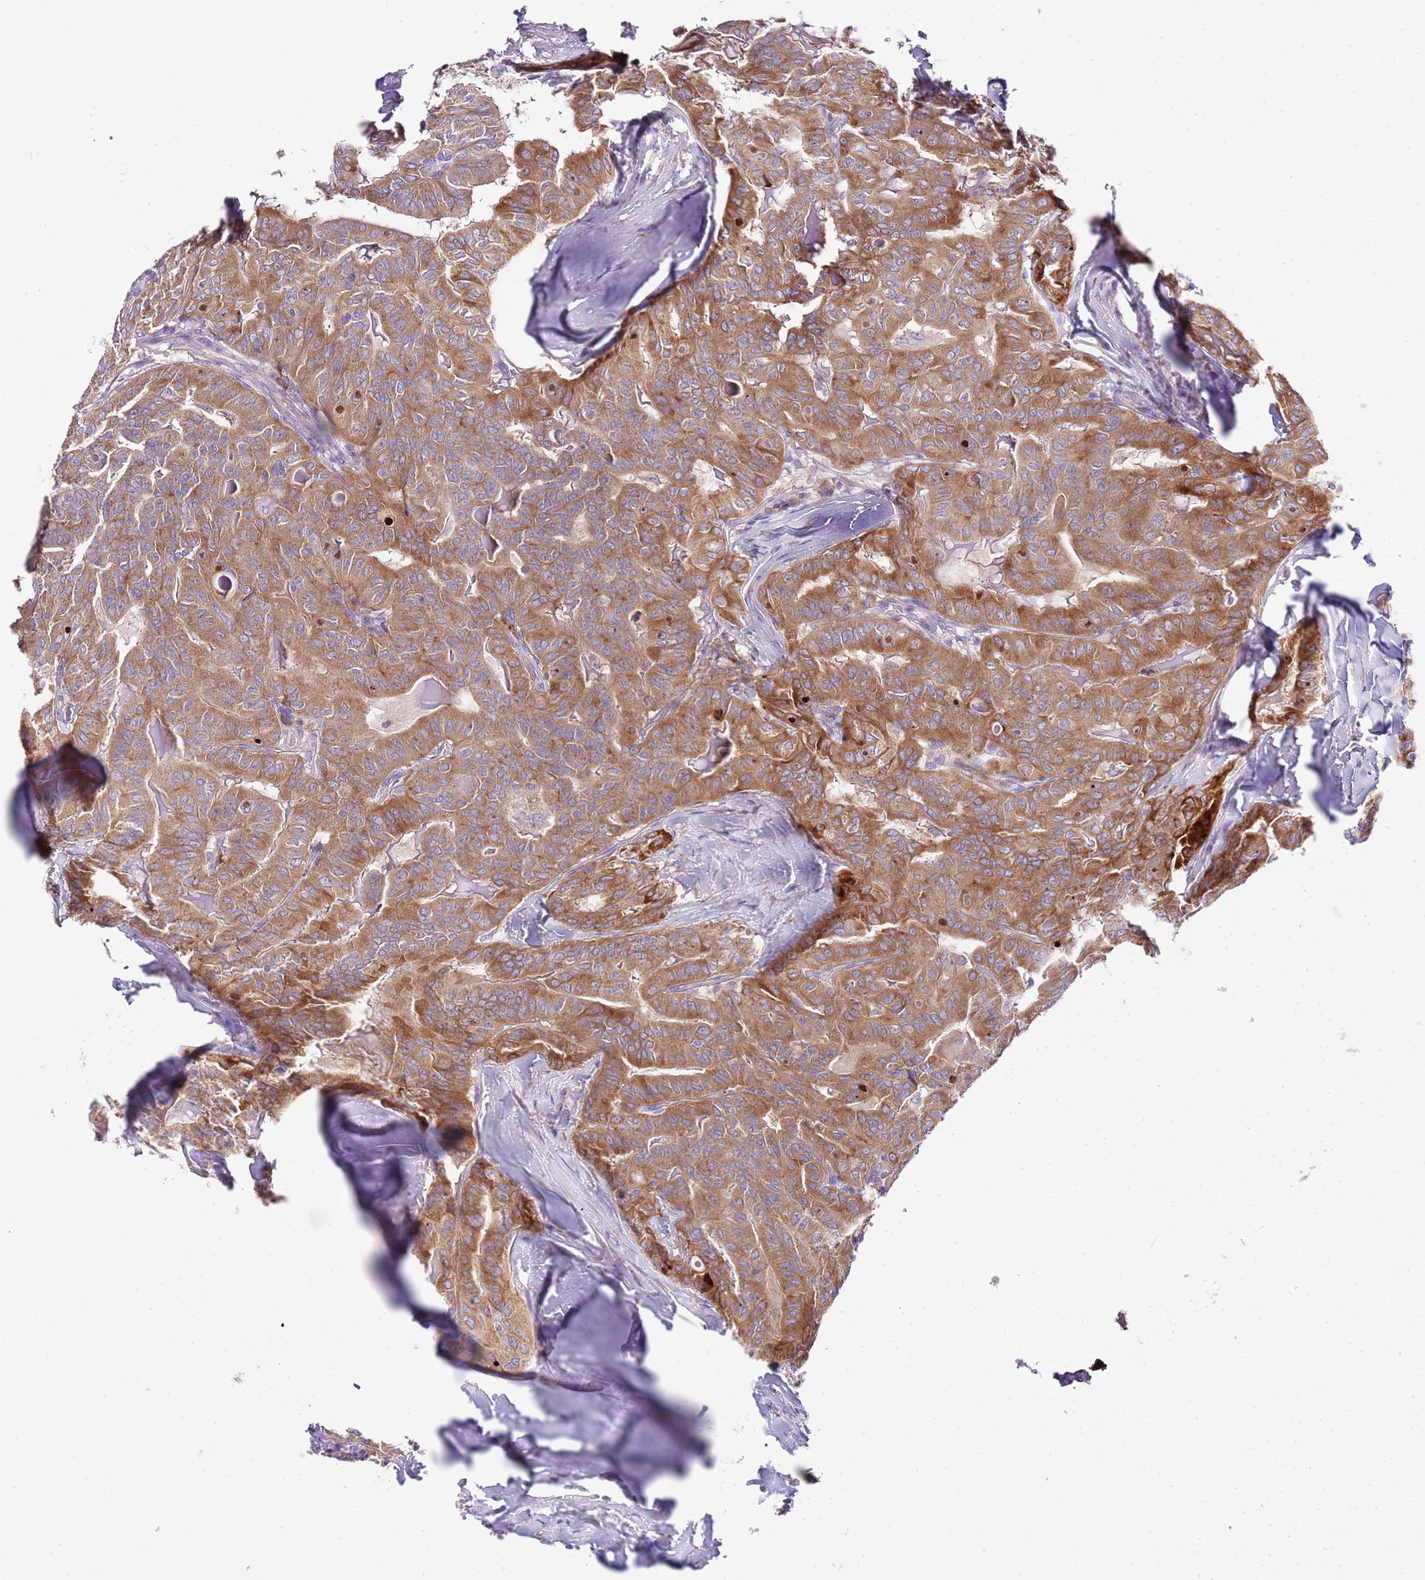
{"staining": {"intensity": "strong", "quantity": ">75%", "location": "cytoplasmic/membranous"}, "tissue": "thyroid cancer", "cell_type": "Tumor cells", "image_type": "cancer", "snomed": [{"axis": "morphology", "description": "Papillary adenocarcinoma, NOS"}, {"axis": "topography", "description": "Thyroid gland"}], "caption": "Strong cytoplasmic/membranous staining is identified in about >75% of tumor cells in thyroid cancer.", "gene": "RPS10", "patient": {"sex": "female", "age": 68}}